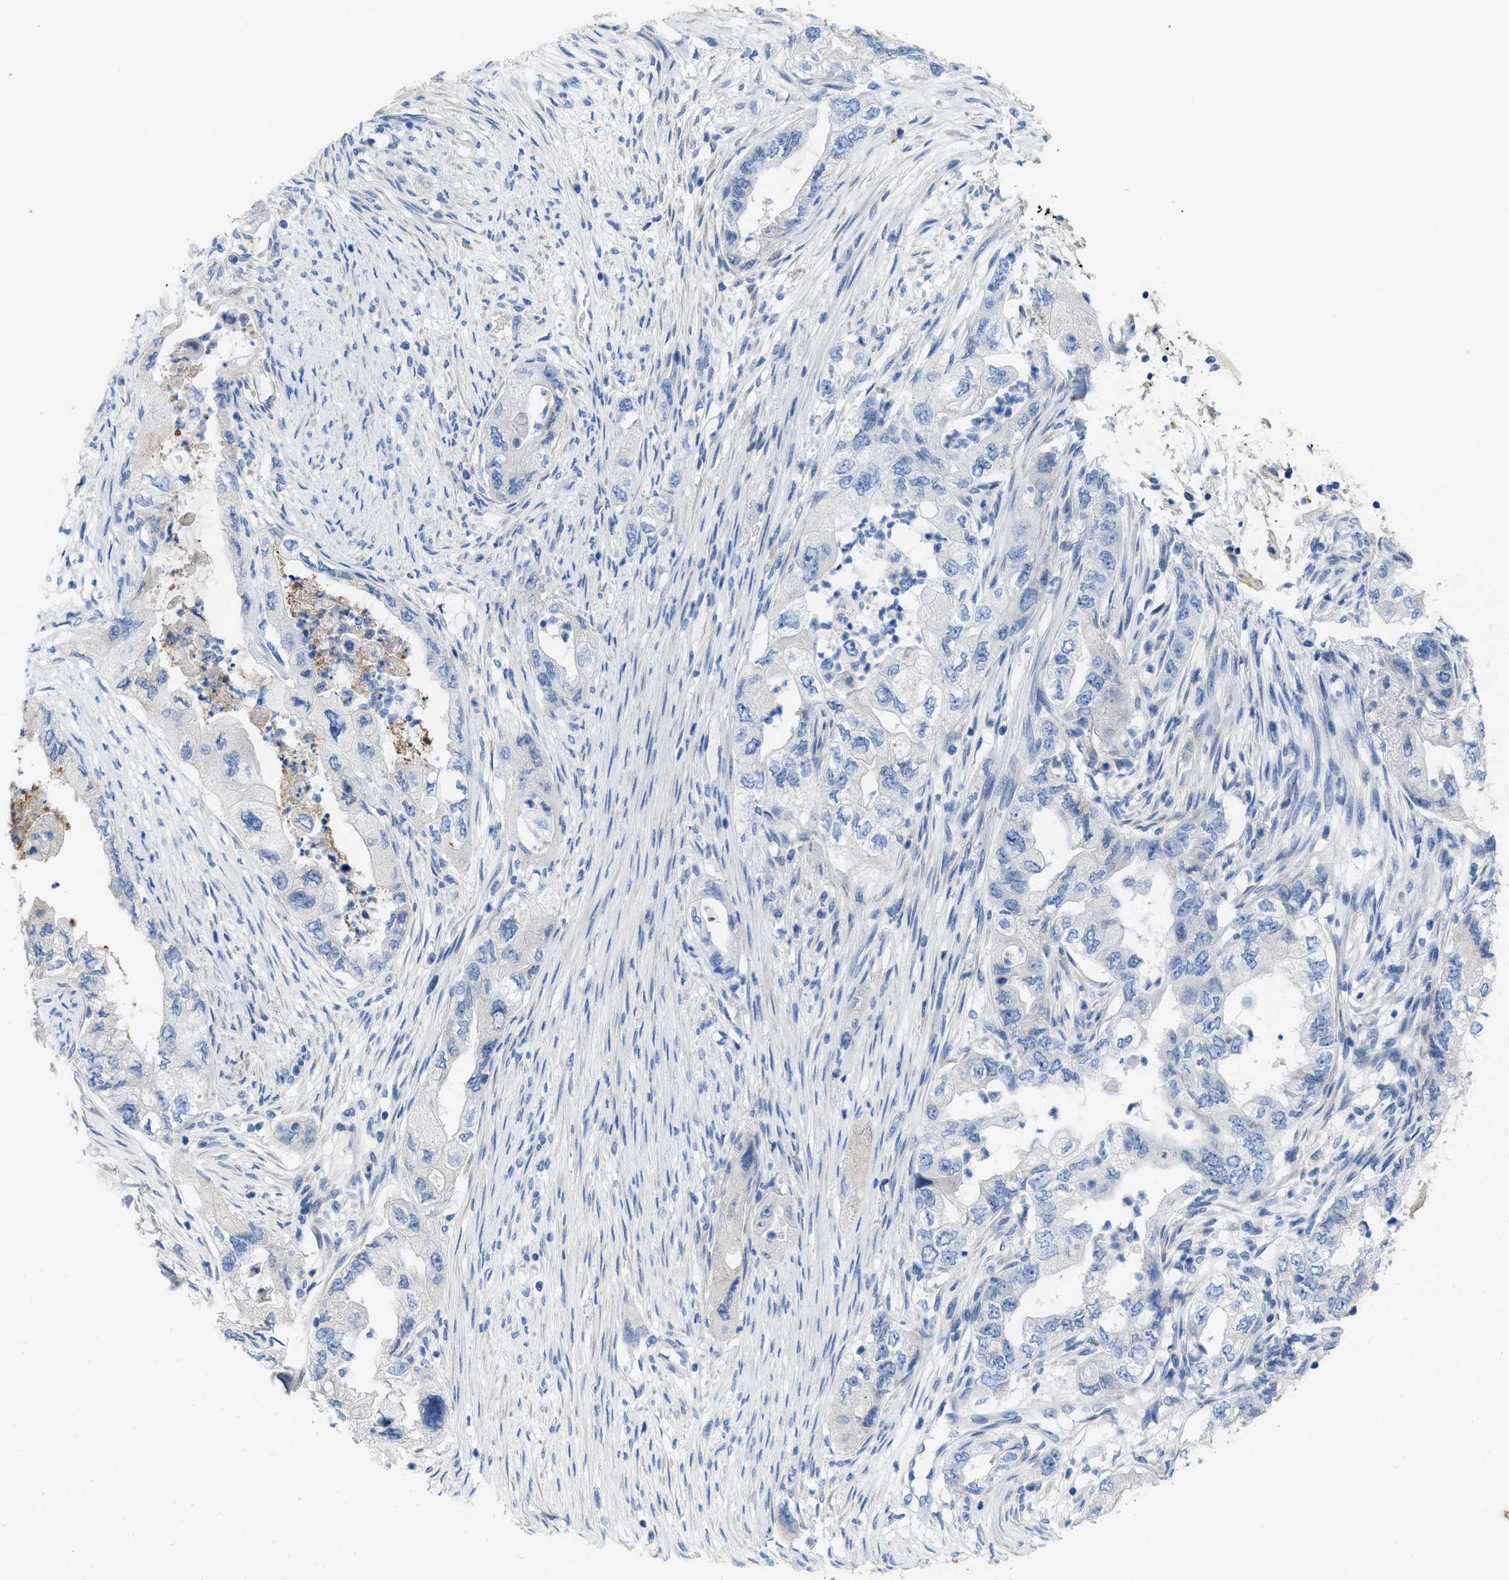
{"staining": {"intensity": "negative", "quantity": "none", "location": "none"}, "tissue": "pancreatic cancer", "cell_type": "Tumor cells", "image_type": "cancer", "snomed": [{"axis": "morphology", "description": "Adenocarcinoma, NOS"}, {"axis": "topography", "description": "Pancreas"}], "caption": "A micrograph of pancreatic cancer stained for a protein shows no brown staining in tumor cells.", "gene": "CPA2", "patient": {"sex": "female", "age": 73}}